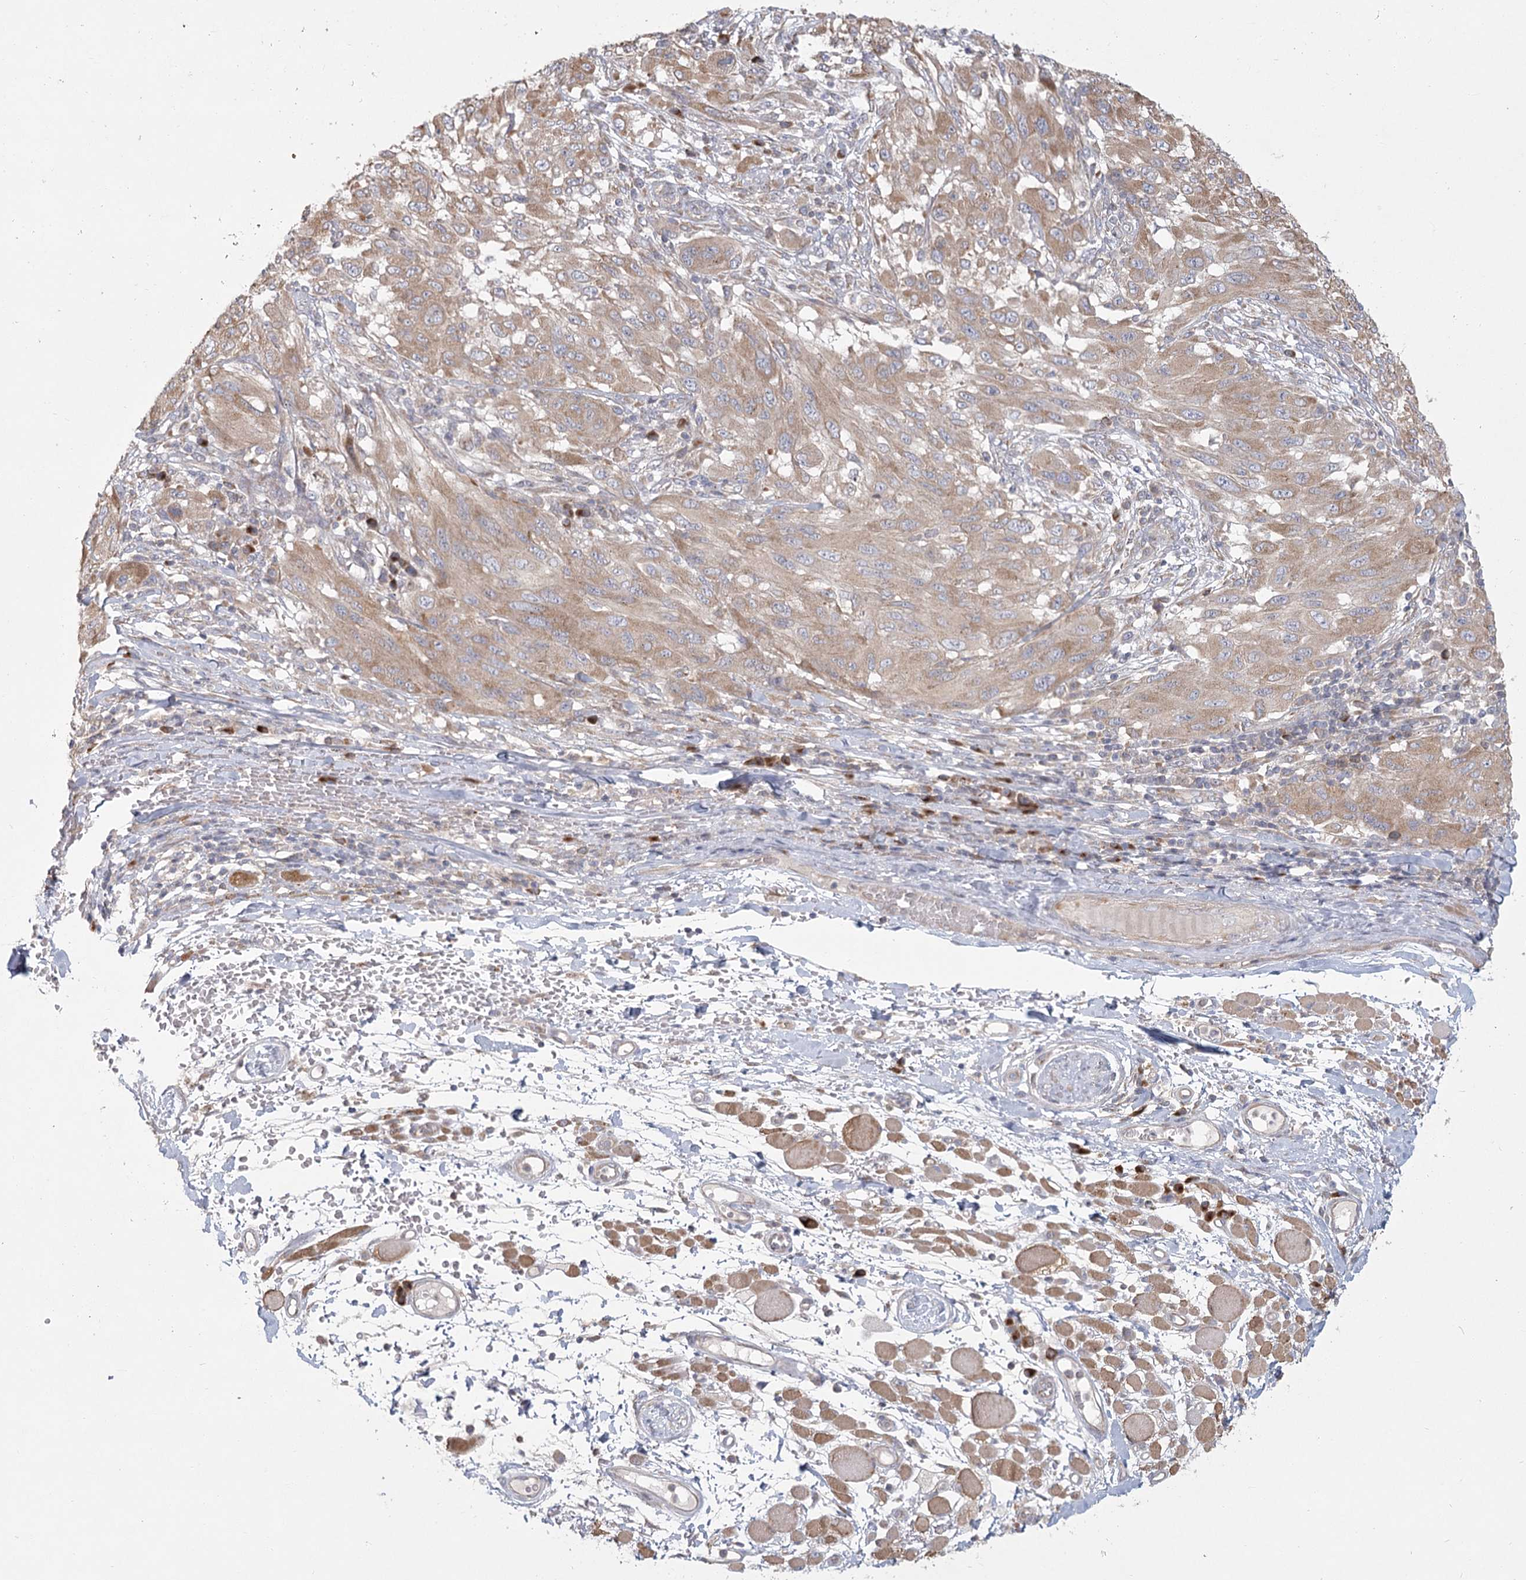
{"staining": {"intensity": "weak", "quantity": ">75%", "location": "cytoplasmic/membranous"}, "tissue": "melanoma", "cell_type": "Tumor cells", "image_type": "cancer", "snomed": [{"axis": "morphology", "description": "Malignant melanoma, NOS"}, {"axis": "topography", "description": "Skin"}], "caption": "The immunohistochemical stain highlights weak cytoplasmic/membranous positivity in tumor cells of melanoma tissue. (IHC, brightfield microscopy, high magnification).", "gene": "CNTLN", "patient": {"sex": "female", "age": 91}}